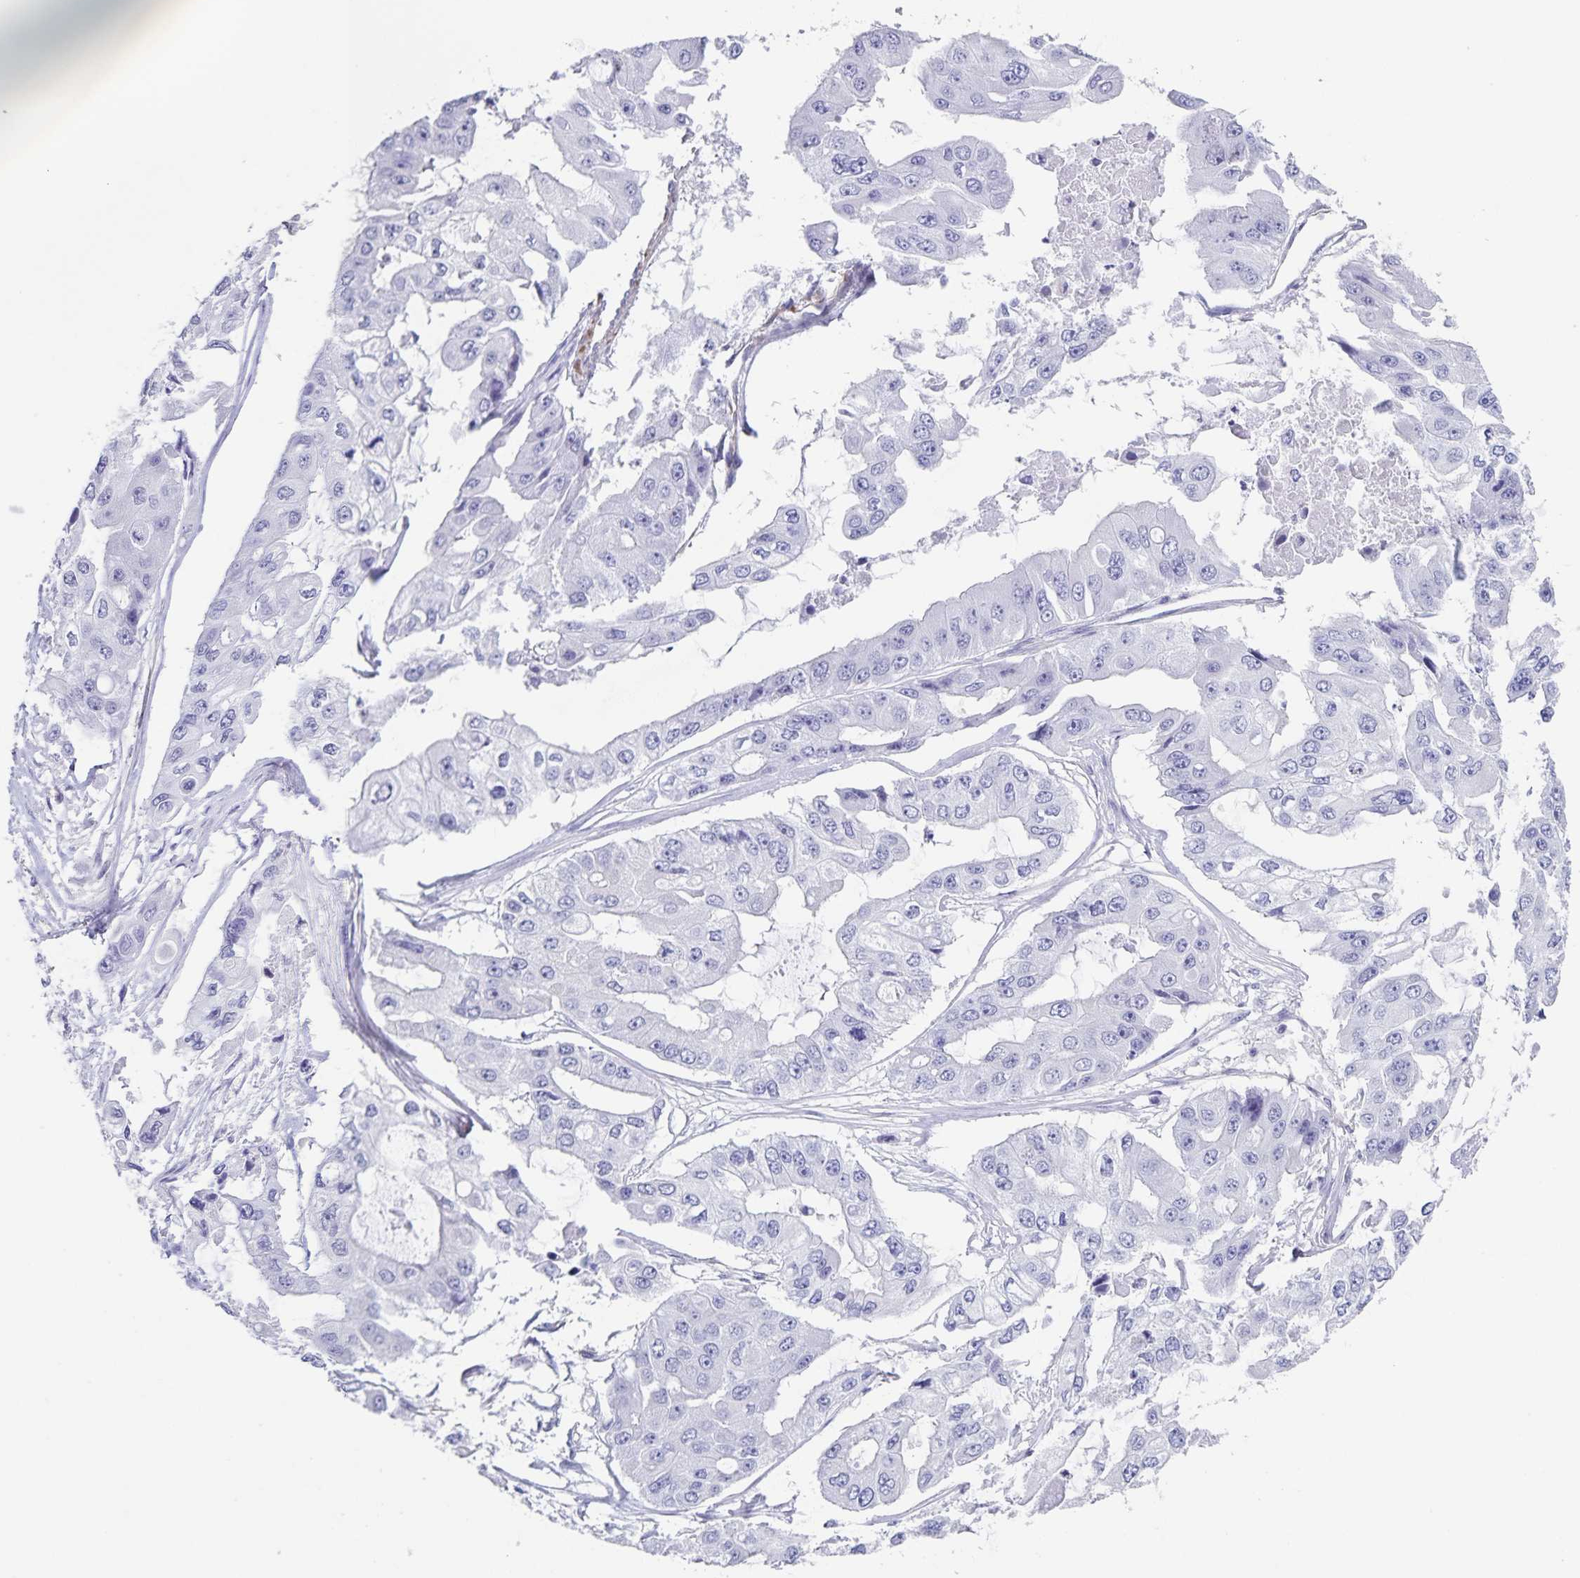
{"staining": {"intensity": "negative", "quantity": "none", "location": "none"}, "tissue": "ovarian cancer", "cell_type": "Tumor cells", "image_type": "cancer", "snomed": [{"axis": "morphology", "description": "Cystadenocarcinoma, serous, NOS"}, {"axis": "topography", "description": "Ovary"}], "caption": "High magnification brightfield microscopy of serous cystadenocarcinoma (ovarian) stained with DAB (3,3'-diaminobenzidine) (brown) and counterstained with hematoxylin (blue): tumor cells show no significant positivity.", "gene": "SYNM", "patient": {"sex": "female", "age": 56}}